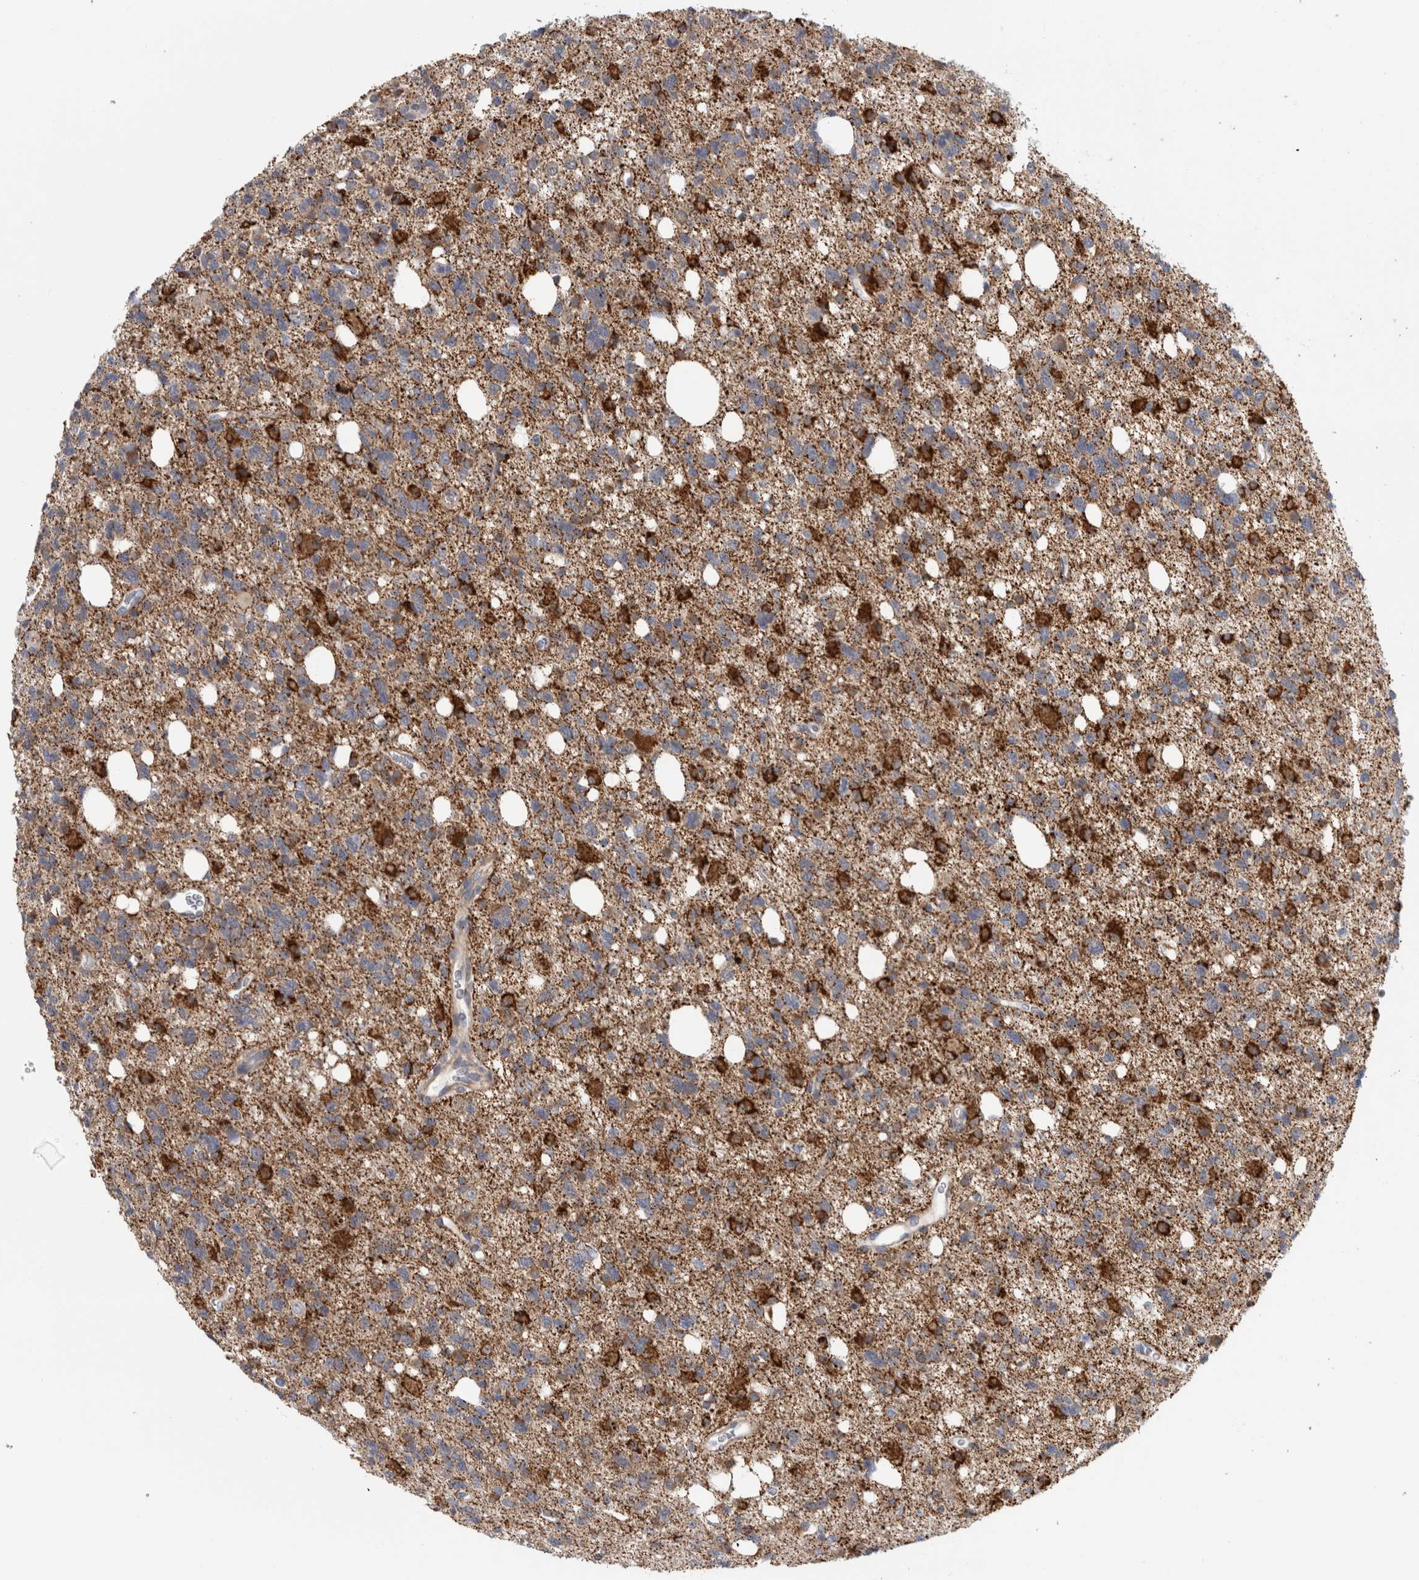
{"staining": {"intensity": "strong", "quantity": "25%-75%", "location": "cytoplasmic/membranous"}, "tissue": "glioma", "cell_type": "Tumor cells", "image_type": "cancer", "snomed": [{"axis": "morphology", "description": "Glioma, malignant, High grade"}, {"axis": "topography", "description": "Brain"}], "caption": "Protein expression analysis of human glioma reveals strong cytoplasmic/membranous expression in approximately 25%-75% of tumor cells.", "gene": "RAB18", "patient": {"sex": "female", "age": 62}}